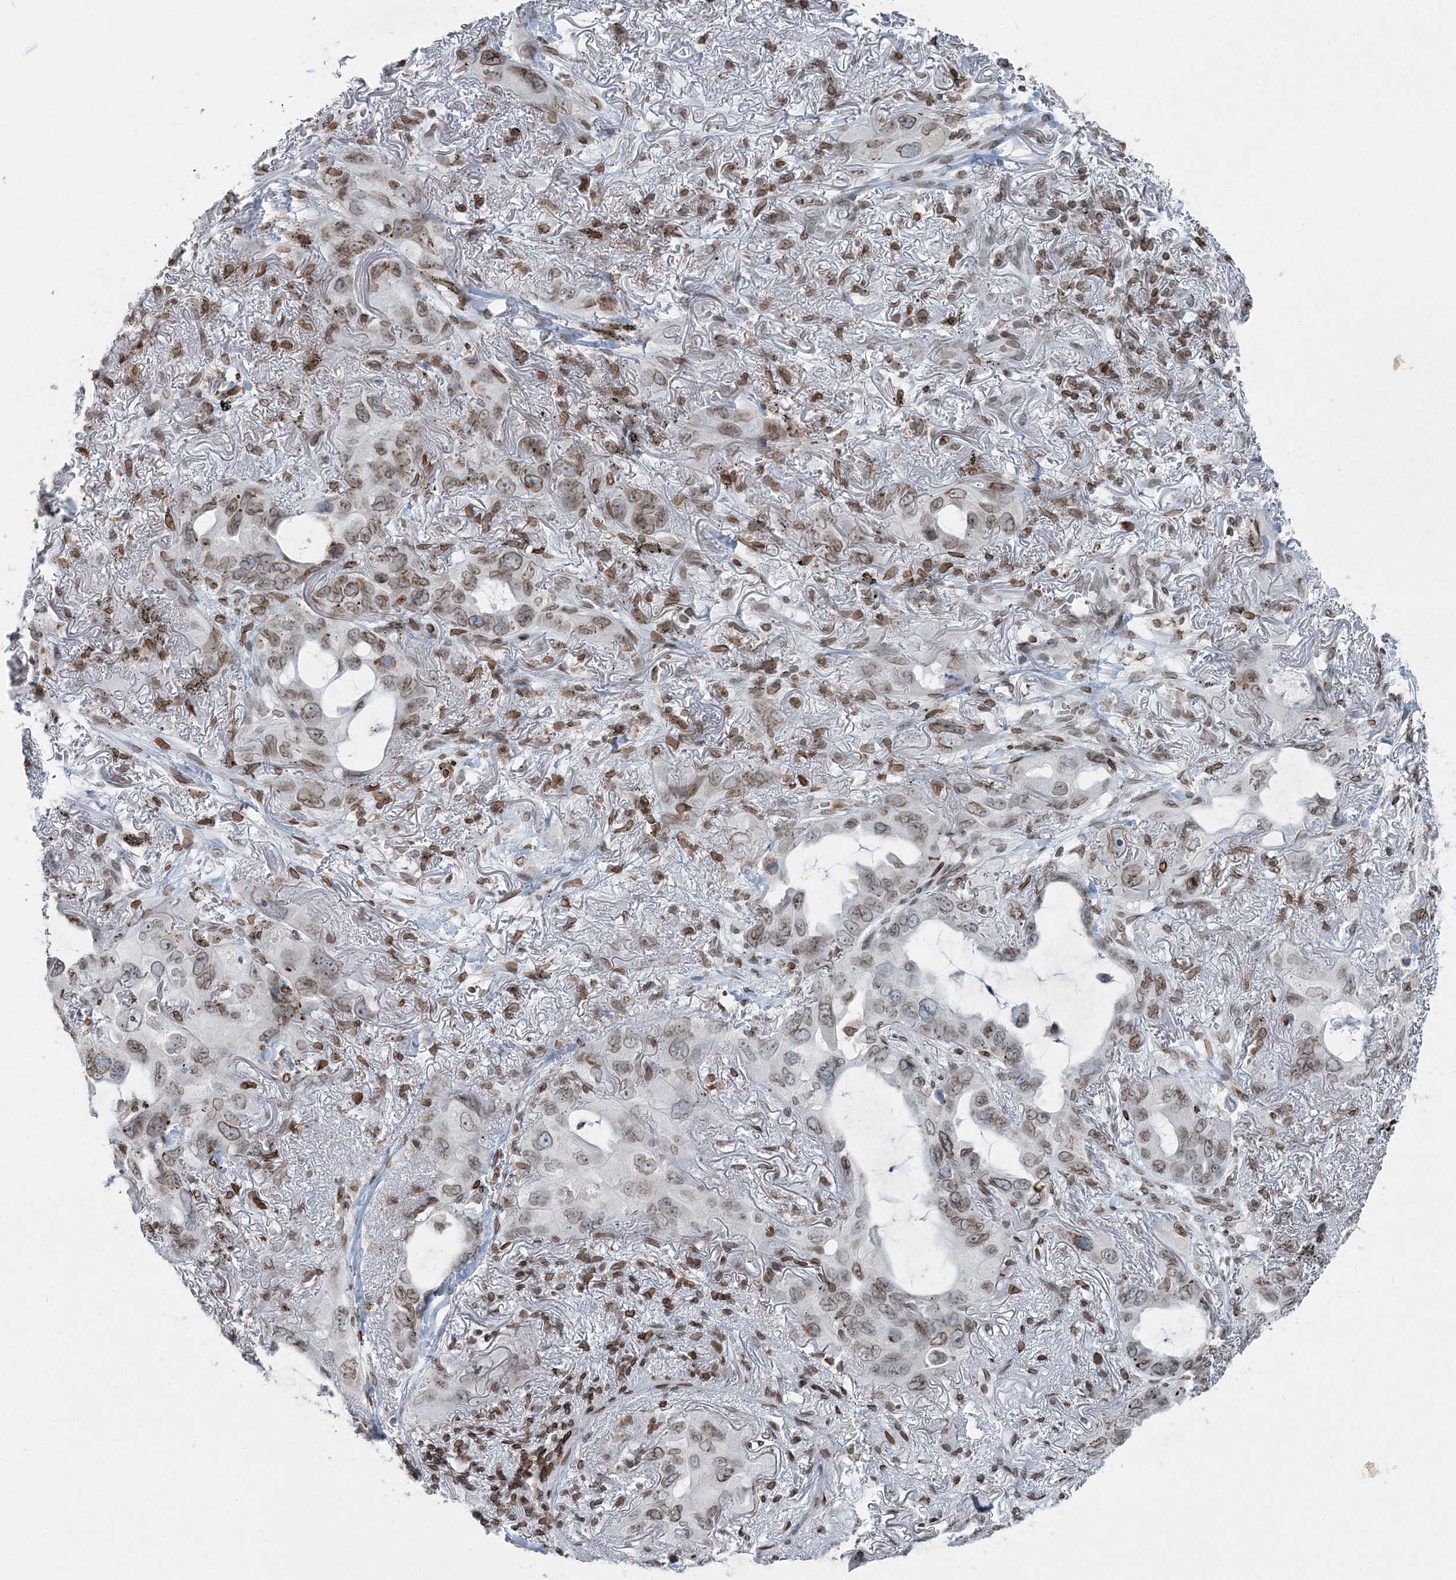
{"staining": {"intensity": "moderate", "quantity": ">75%", "location": "cytoplasmic/membranous,nuclear"}, "tissue": "lung cancer", "cell_type": "Tumor cells", "image_type": "cancer", "snomed": [{"axis": "morphology", "description": "Squamous cell carcinoma, NOS"}, {"axis": "topography", "description": "Lung"}], "caption": "Protein staining of lung cancer (squamous cell carcinoma) tissue exhibits moderate cytoplasmic/membranous and nuclear expression in approximately >75% of tumor cells.", "gene": "GJD4", "patient": {"sex": "female", "age": 73}}